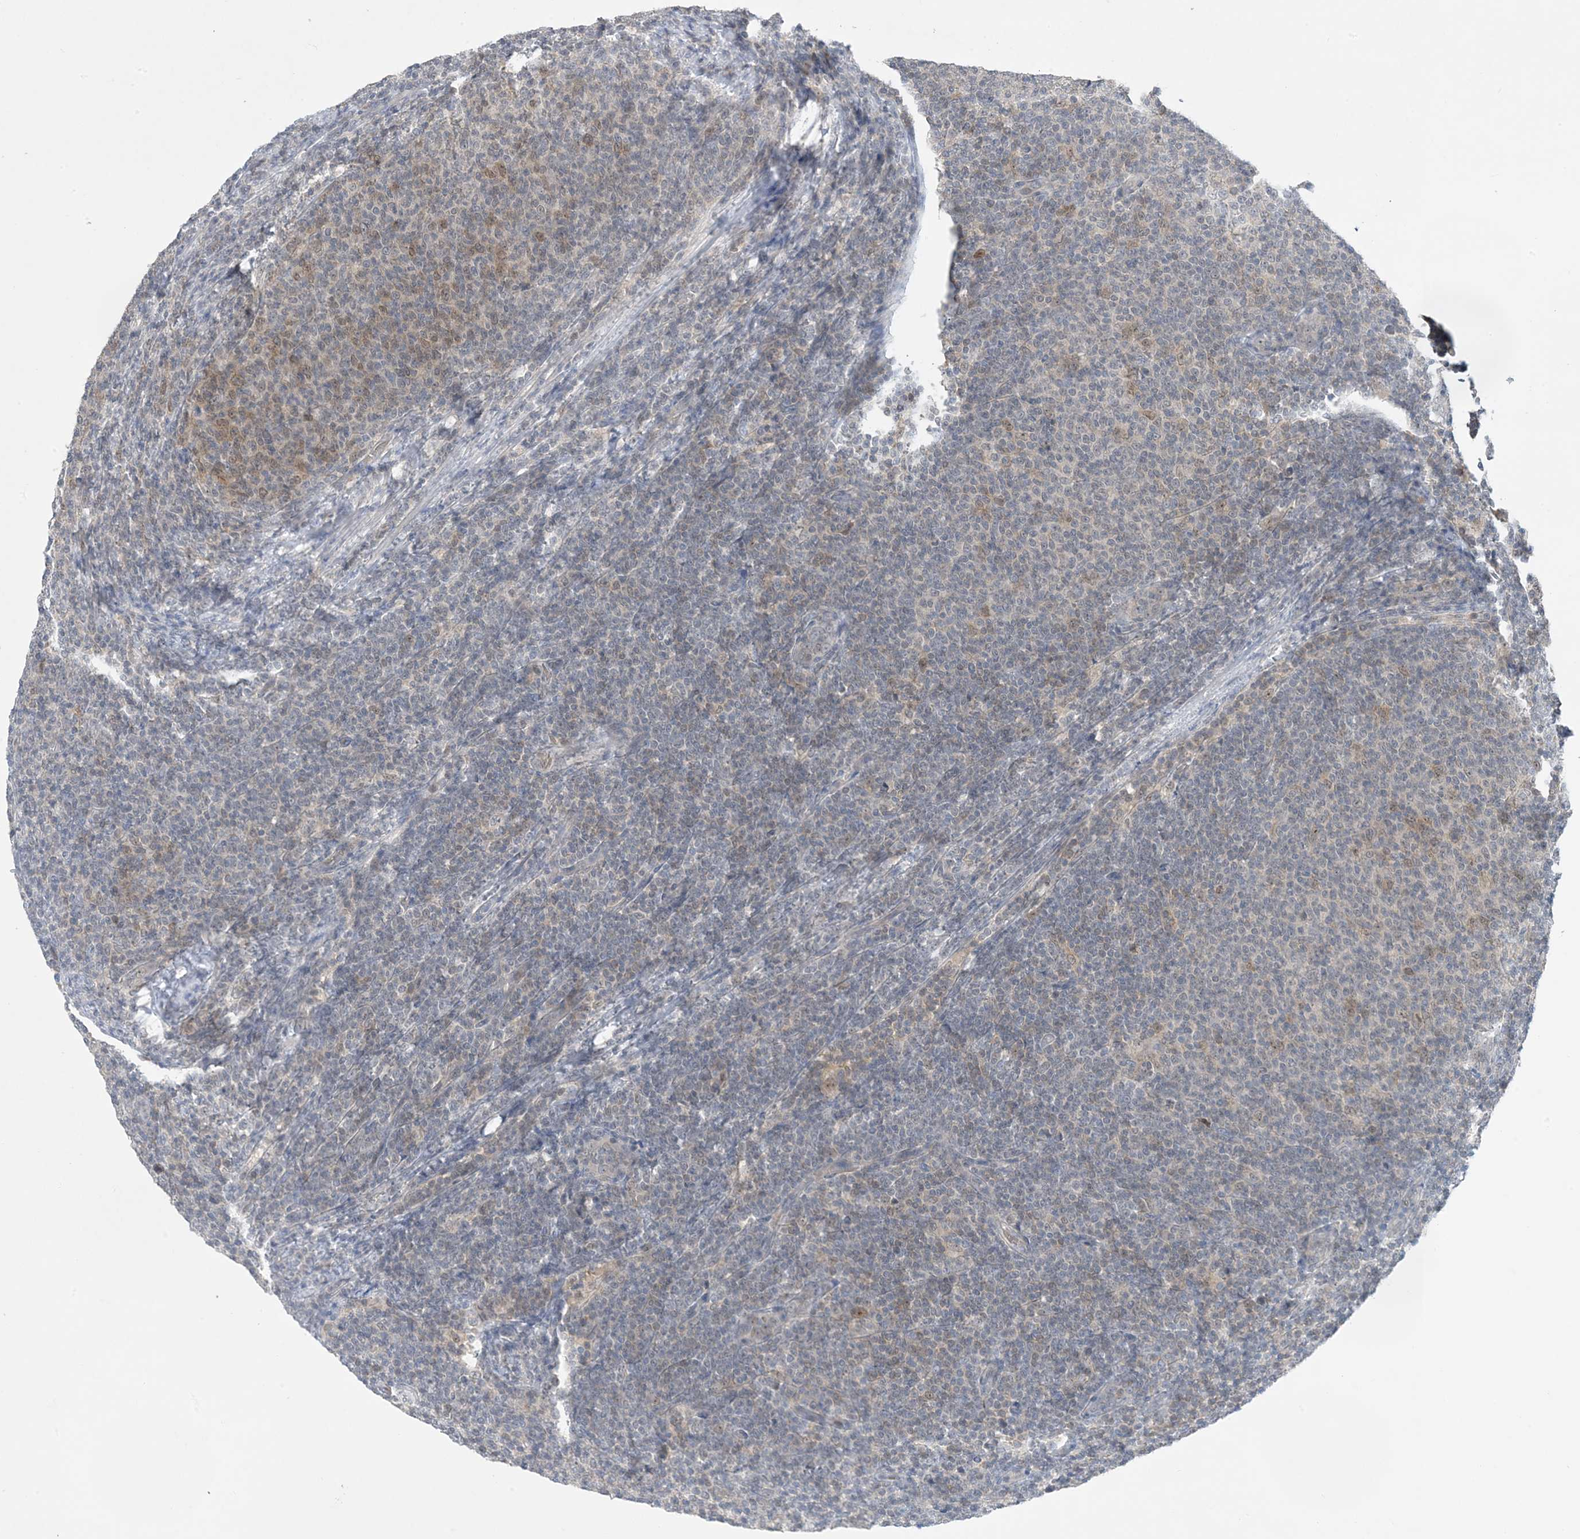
{"staining": {"intensity": "moderate", "quantity": "<25%", "location": "cytoplasmic/membranous,nuclear"}, "tissue": "lymphoma", "cell_type": "Tumor cells", "image_type": "cancer", "snomed": [{"axis": "morphology", "description": "Malignant lymphoma, non-Hodgkin's type, Low grade"}, {"axis": "topography", "description": "Lymph node"}], "caption": "A high-resolution photomicrograph shows immunohistochemistry (IHC) staining of lymphoma, which exhibits moderate cytoplasmic/membranous and nuclear positivity in about <25% of tumor cells.", "gene": "UBE2E1", "patient": {"sex": "male", "age": 66}}